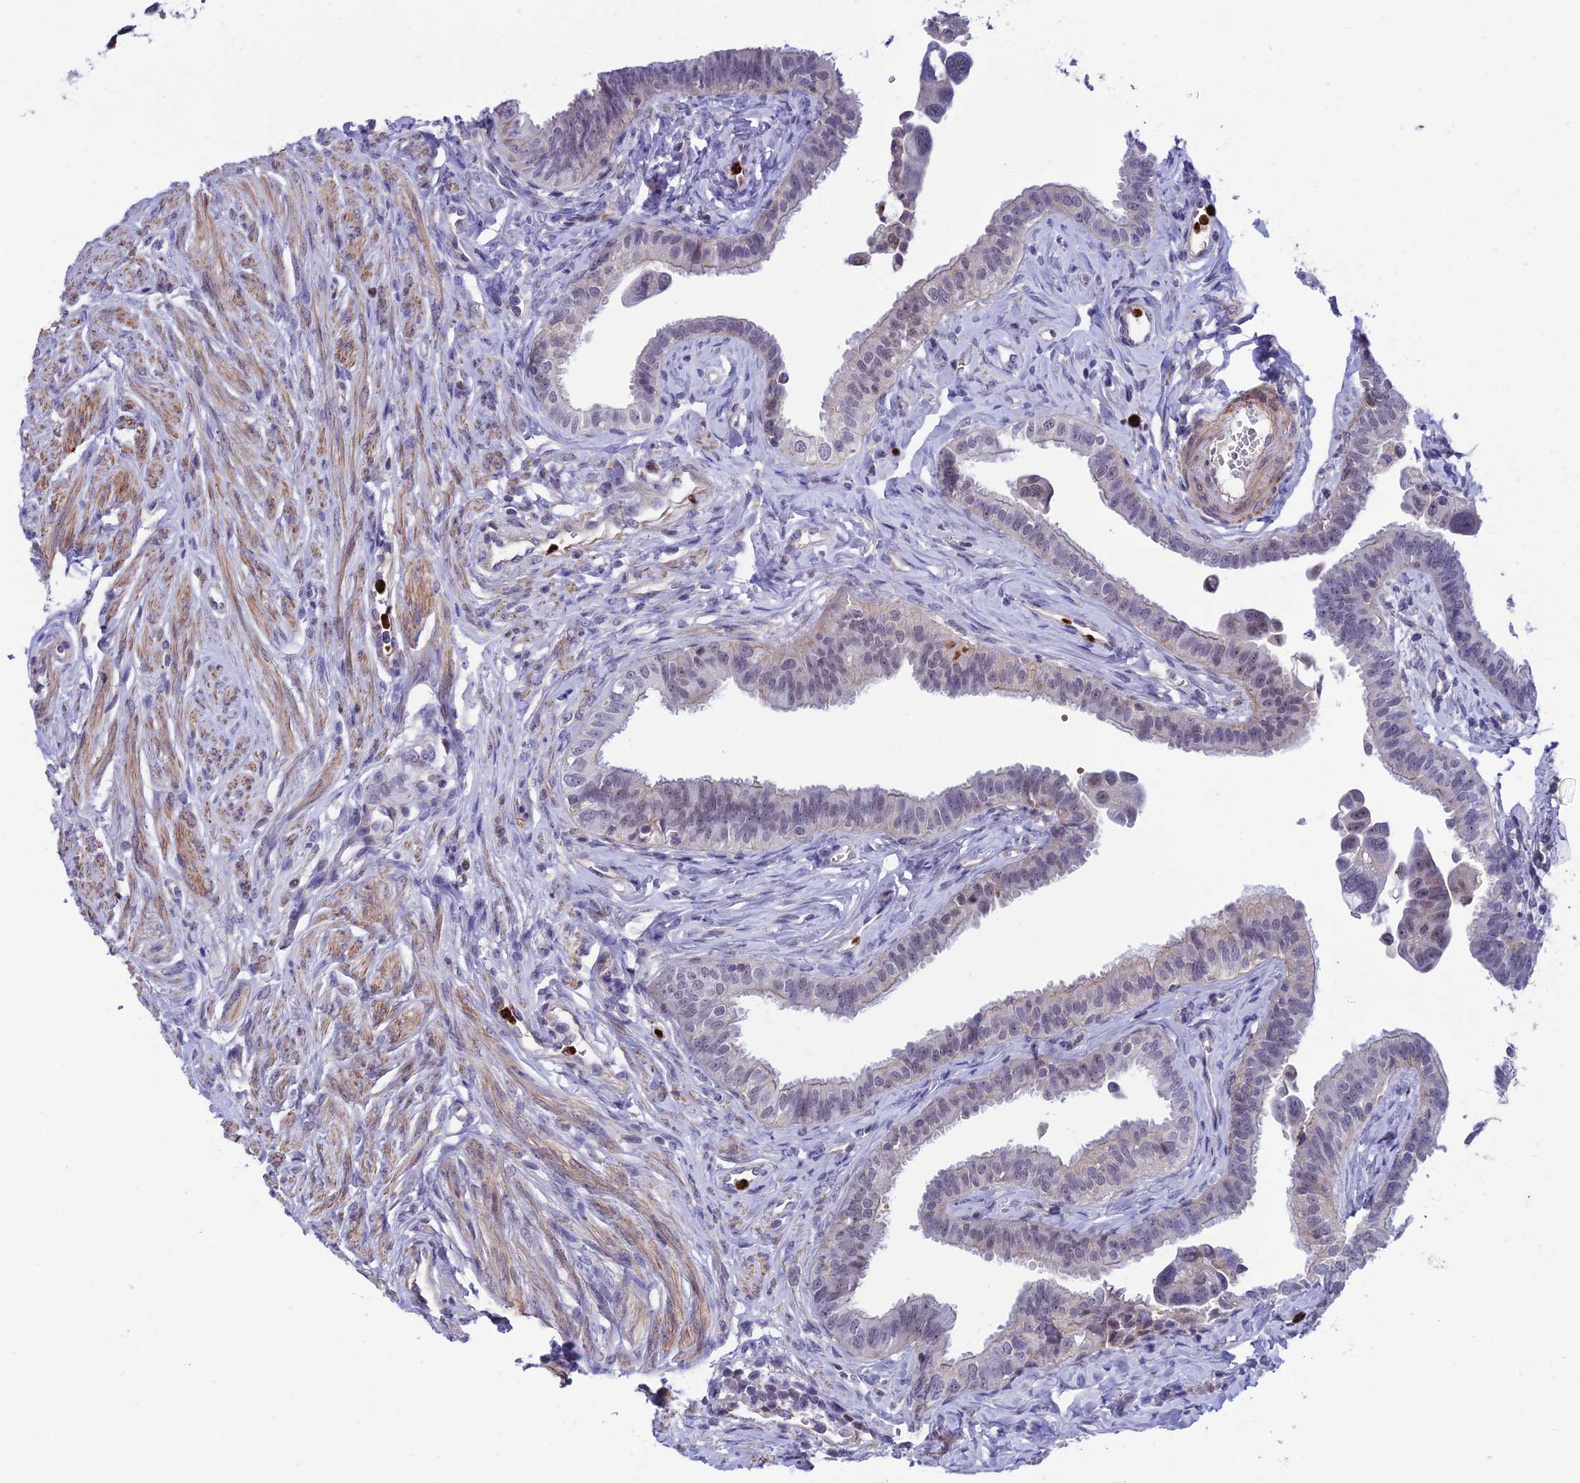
{"staining": {"intensity": "moderate", "quantity": "<25%", "location": "cytoplasmic/membranous,nuclear"}, "tissue": "fallopian tube", "cell_type": "Glandular cells", "image_type": "normal", "snomed": [{"axis": "morphology", "description": "Normal tissue, NOS"}, {"axis": "morphology", "description": "Carcinoma, NOS"}, {"axis": "topography", "description": "Fallopian tube"}, {"axis": "topography", "description": "Ovary"}], "caption": "Immunohistochemical staining of unremarkable fallopian tube shows moderate cytoplasmic/membranous,nuclear protein expression in approximately <25% of glandular cells. (IHC, brightfield microscopy, high magnification).", "gene": "COL6A6", "patient": {"sex": "female", "age": 59}}